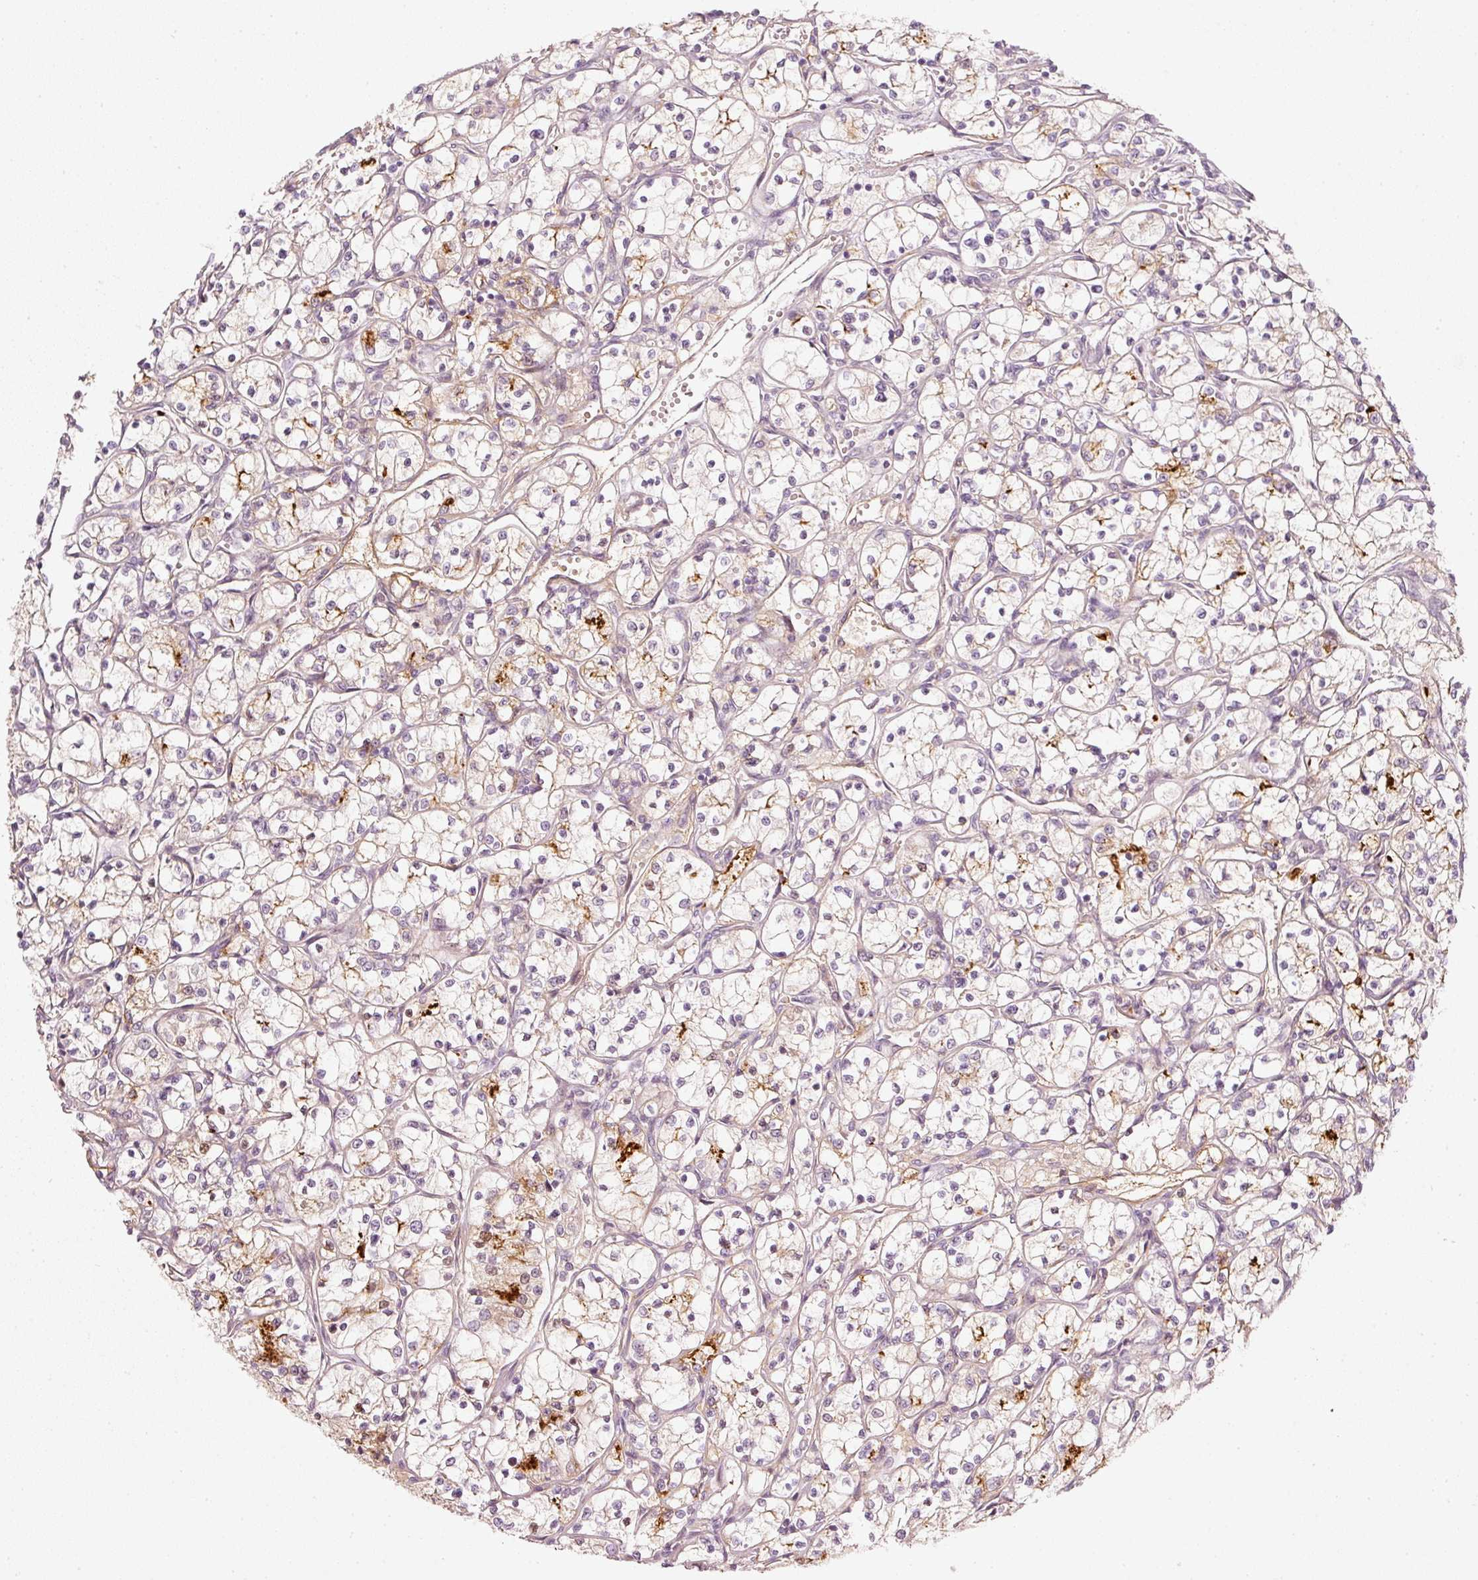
{"staining": {"intensity": "moderate", "quantity": "<25%", "location": "cytoplasmic/membranous,nuclear"}, "tissue": "renal cancer", "cell_type": "Tumor cells", "image_type": "cancer", "snomed": [{"axis": "morphology", "description": "Adenocarcinoma, NOS"}, {"axis": "topography", "description": "Kidney"}], "caption": "A photomicrograph of human renal adenocarcinoma stained for a protein displays moderate cytoplasmic/membranous and nuclear brown staining in tumor cells.", "gene": "VCAM1", "patient": {"sex": "female", "age": 69}}